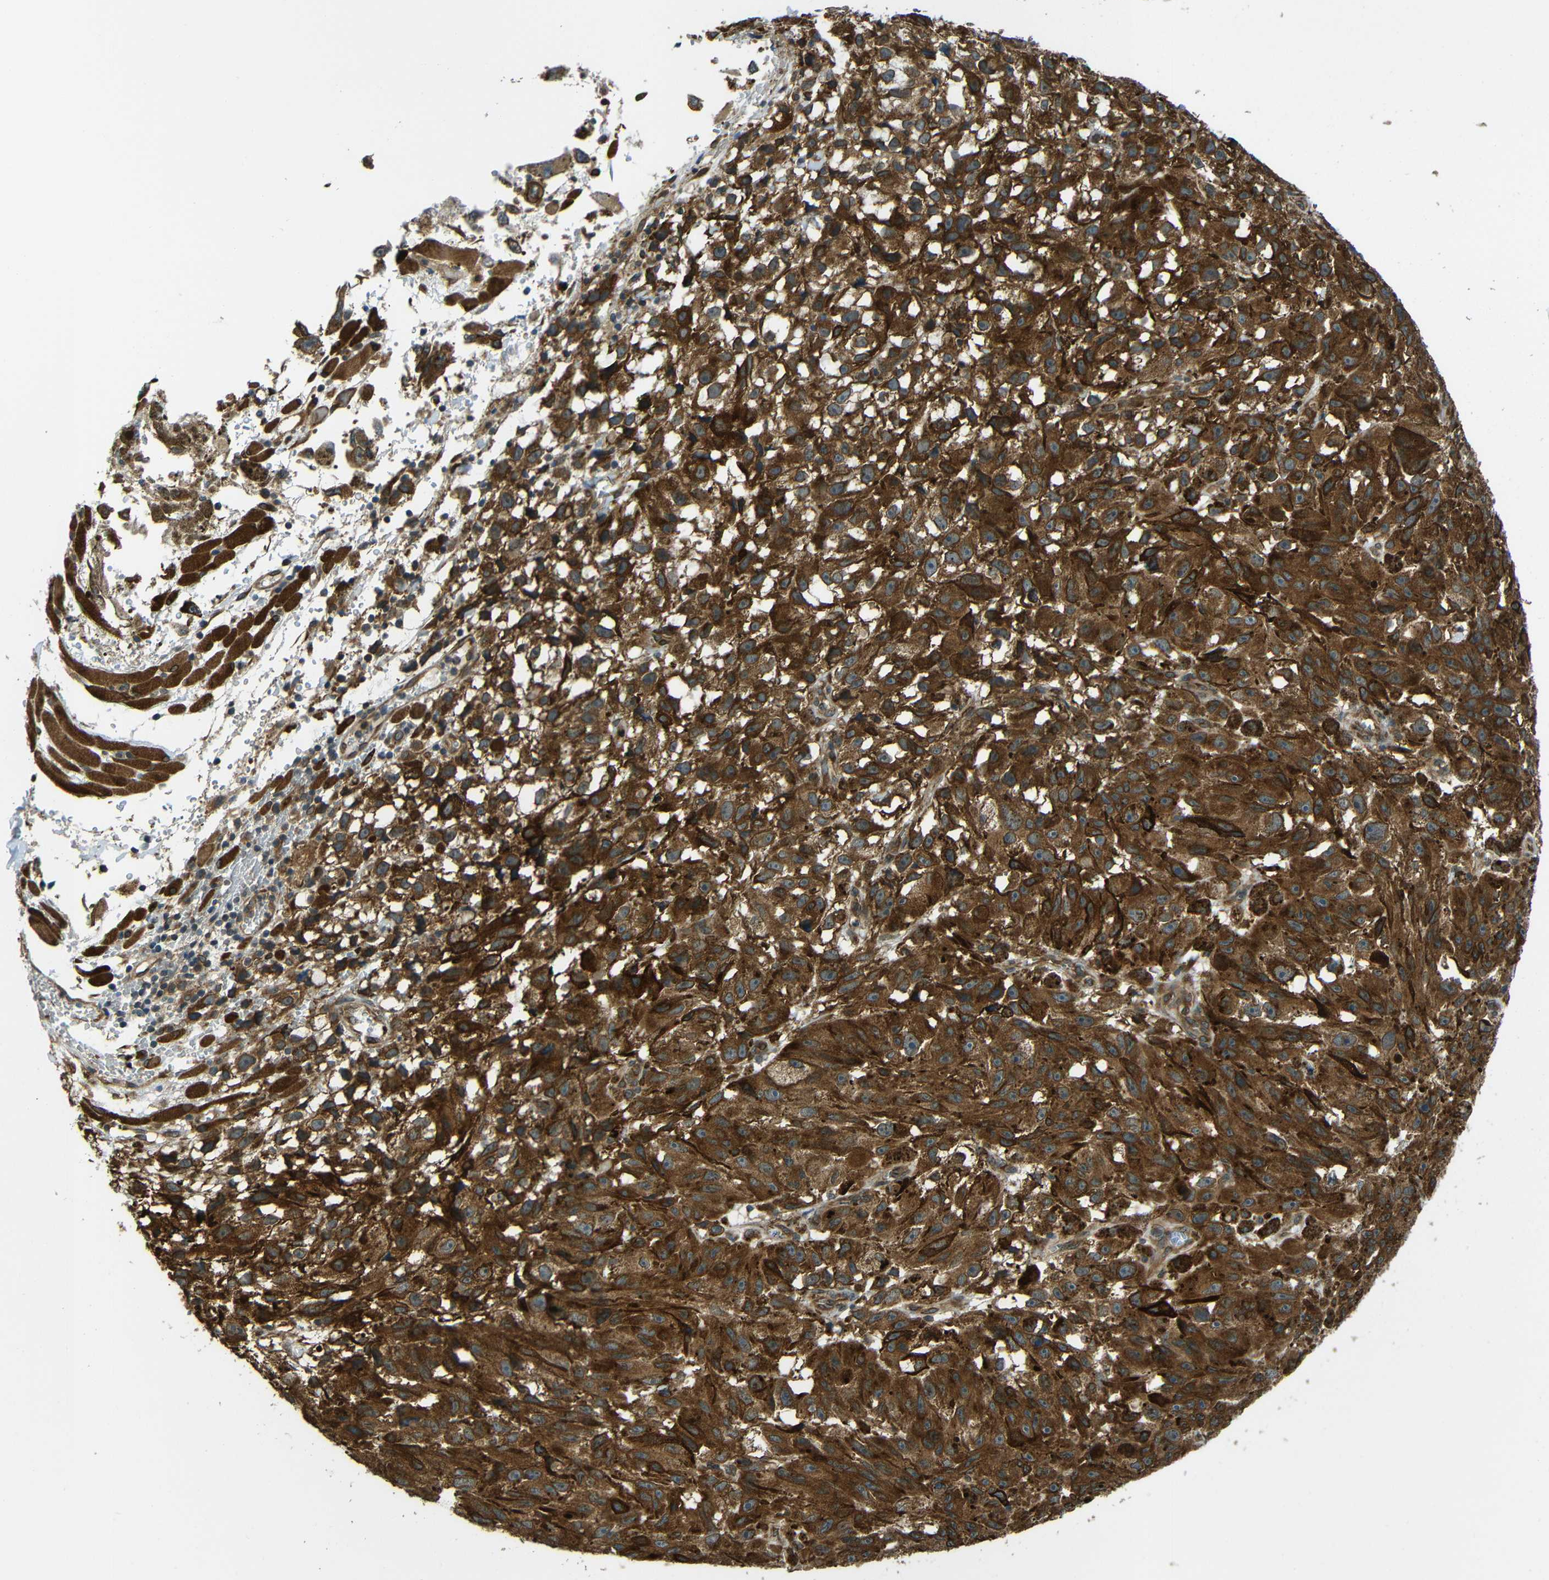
{"staining": {"intensity": "strong", "quantity": ">75%", "location": "cytoplasmic/membranous"}, "tissue": "melanoma", "cell_type": "Tumor cells", "image_type": "cancer", "snomed": [{"axis": "morphology", "description": "Malignant melanoma, NOS"}, {"axis": "topography", "description": "Skin"}], "caption": "This photomicrograph demonstrates malignant melanoma stained with immunohistochemistry (IHC) to label a protein in brown. The cytoplasmic/membranous of tumor cells show strong positivity for the protein. Nuclei are counter-stained blue.", "gene": "VAPB", "patient": {"sex": "female", "age": 104}}